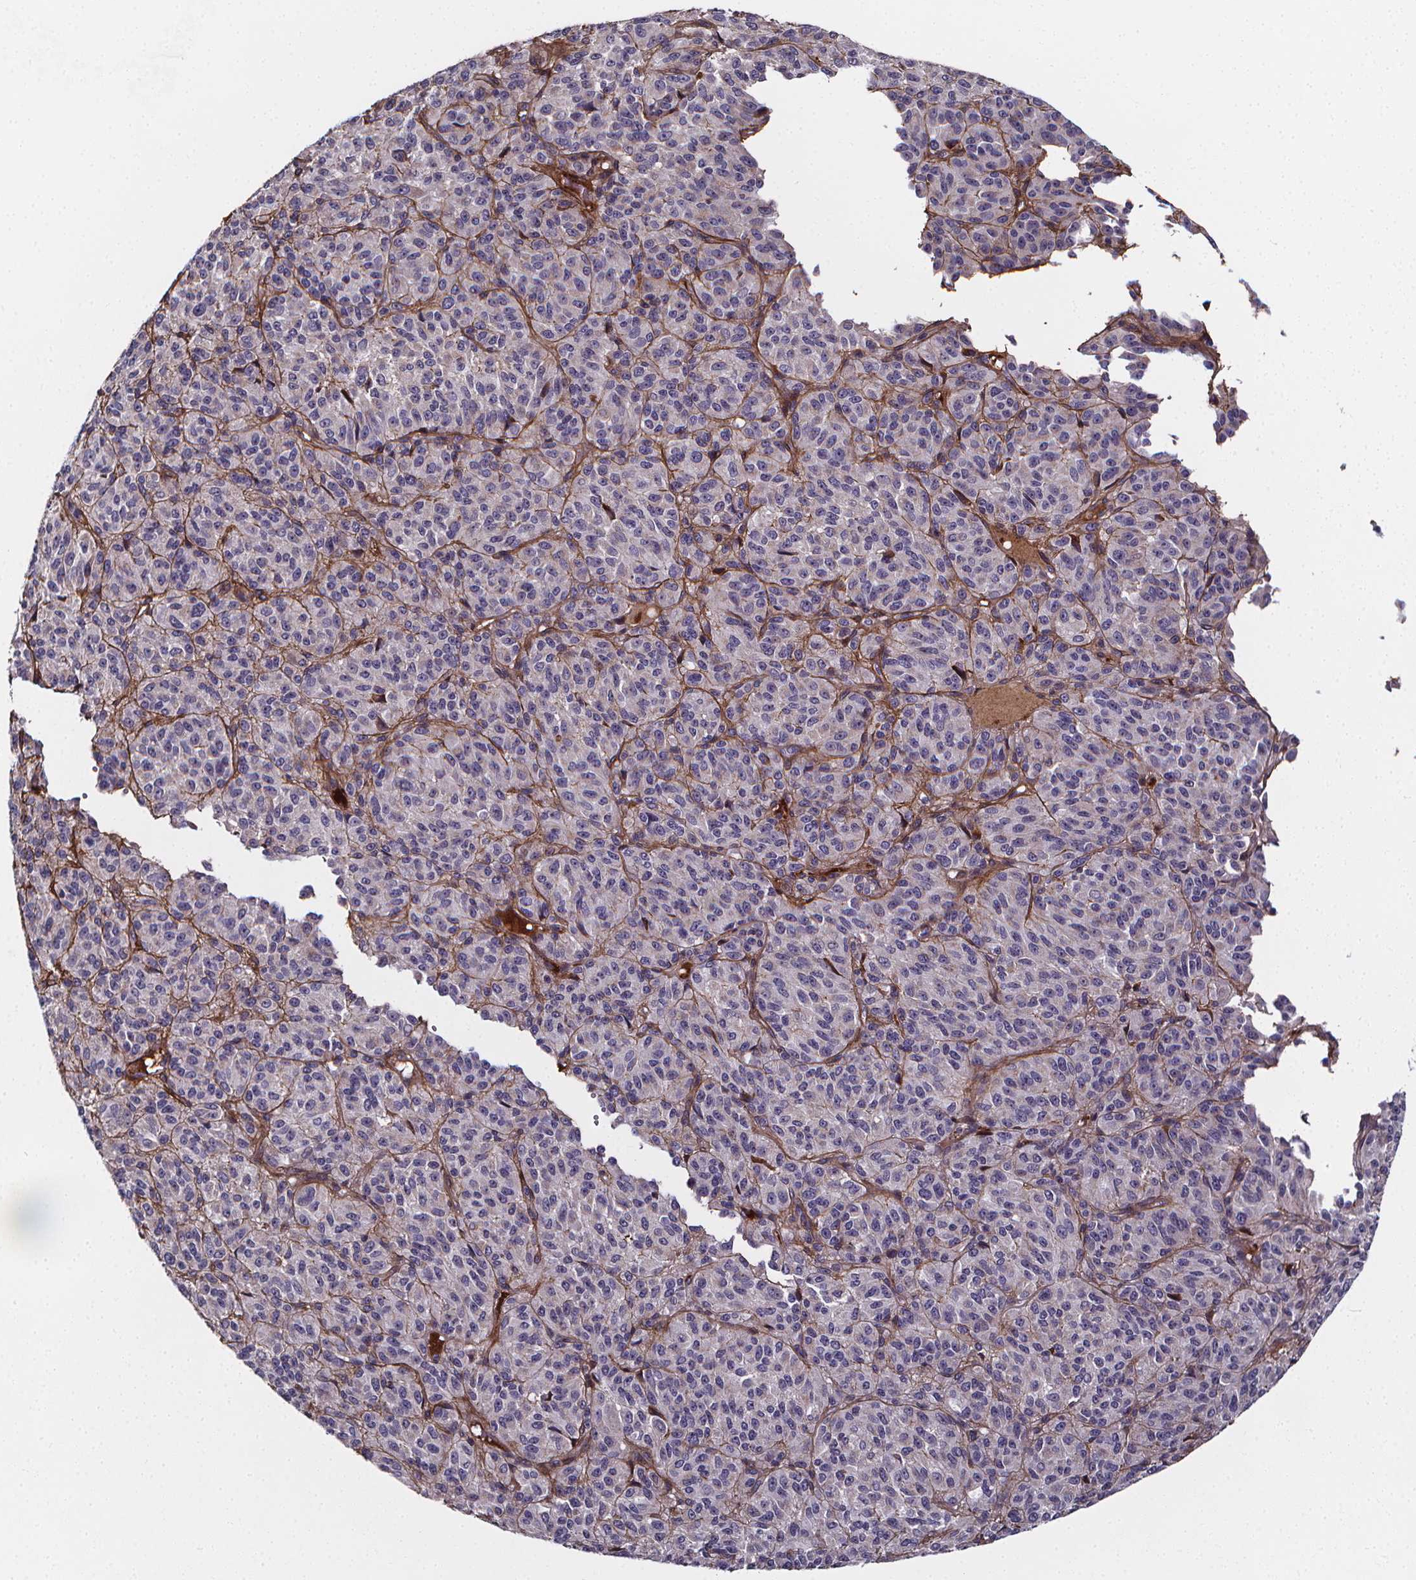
{"staining": {"intensity": "negative", "quantity": "none", "location": "none"}, "tissue": "melanoma", "cell_type": "Tumor cells", "image_type": "cancer", "snomed": [{"axis": "morphology", "description": "Malignant melanoma, Metastatic site"}, {"axis": "topography", "description": "Brain"}], "caption": "An IHC histopathology image of malignant melanoma (metastatic site) is shown. There is no staining in tumor cells of malignant melanoma (metastatic site). Nuclei are stained in blue.", "gene": "AEBP1", "patient": {"sex": "female", "age": 56}}